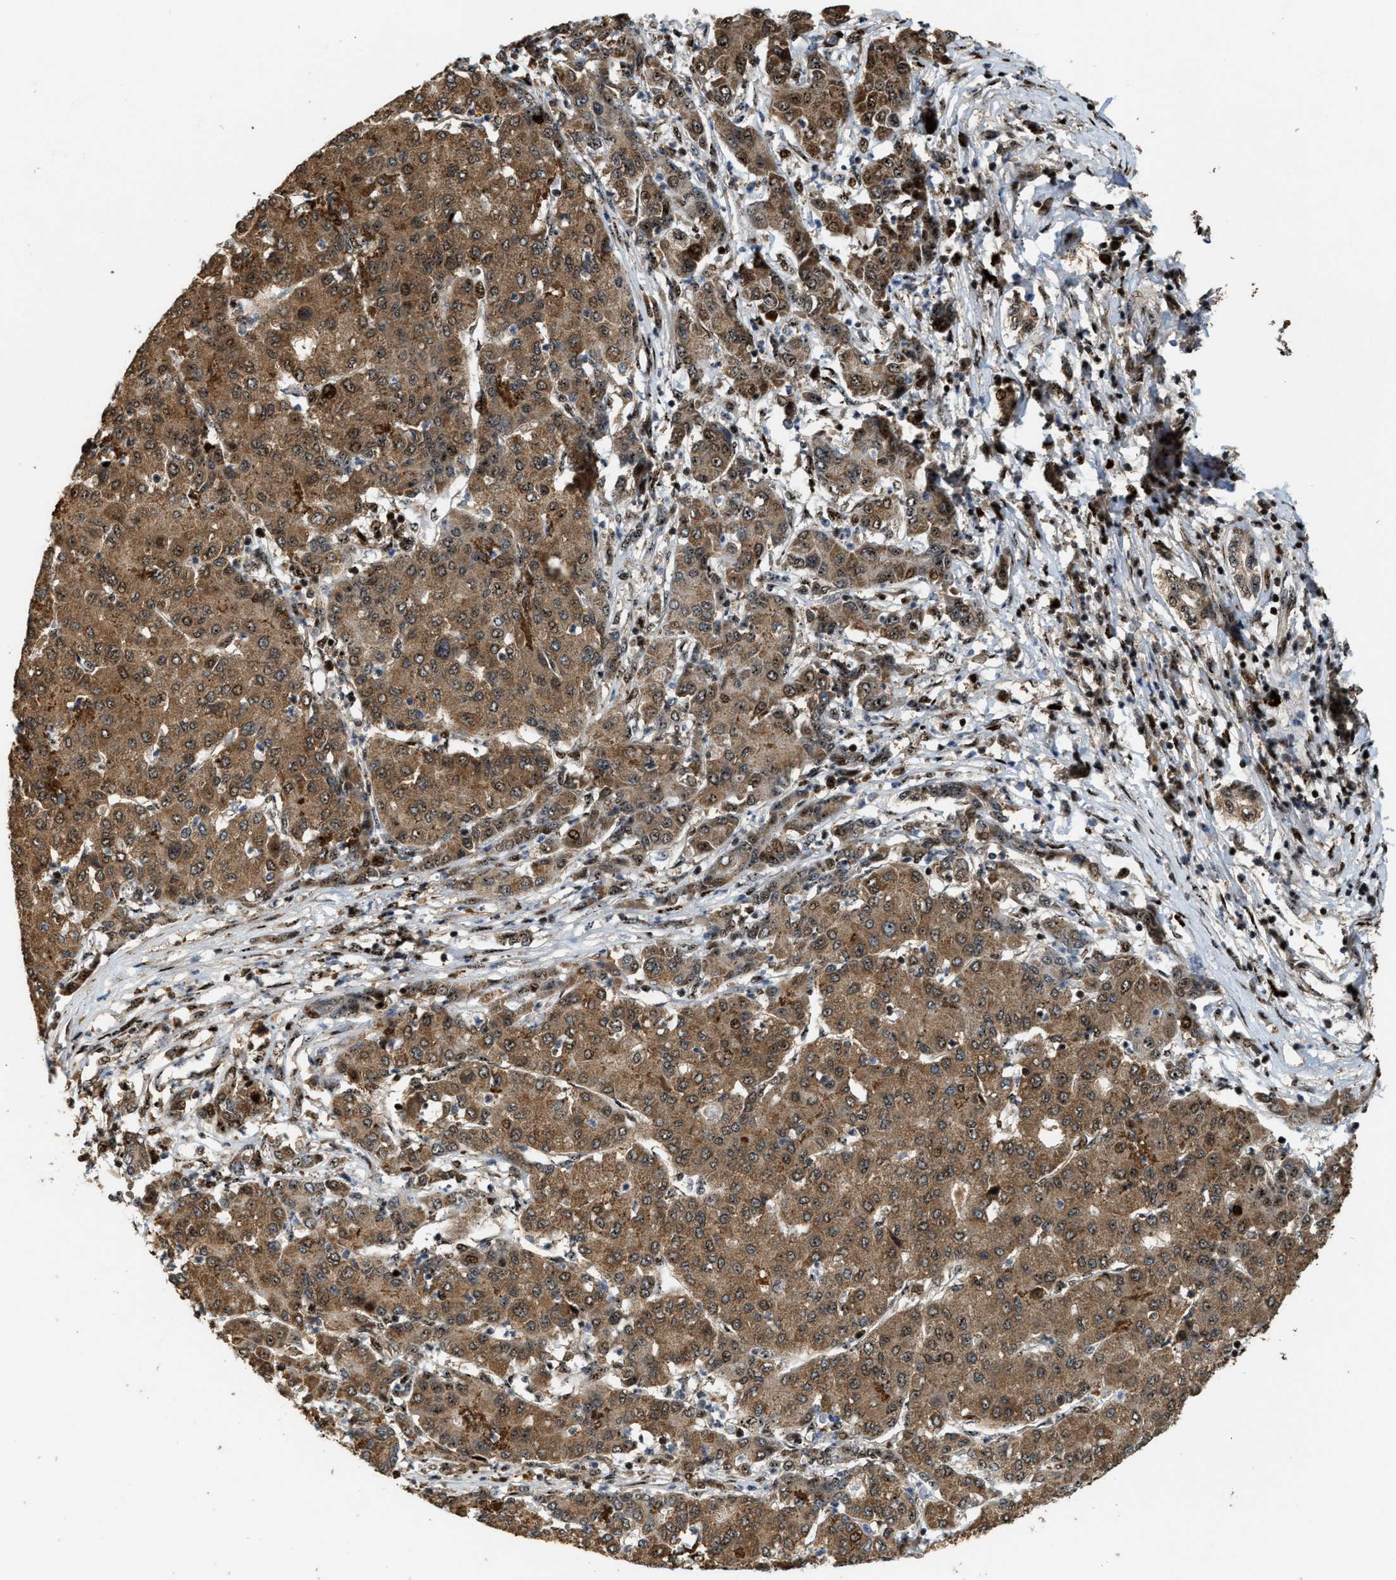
{"staining": {"intensity": "moderate", "quantity": ">75%", "location": "cytoplasmic/membranous"}, "tissue": "liver cancer", "cell_type": "Tumor cells", "image_type": "cancer", "snomed": [{"axis": "morphology", "description": "Carcinoma, Hepatocellular, NOS"}, {"axis": "topography", "description": "Liver"}], "caption": "IHC (DAB) staining of human liver hepatocellular carcinoma shows moderate cytoplasmic/membranous protein staining in about >75% of tumor cells.", "gene": "ZNF687", "patient": {"sex": "male", "age": 65}}